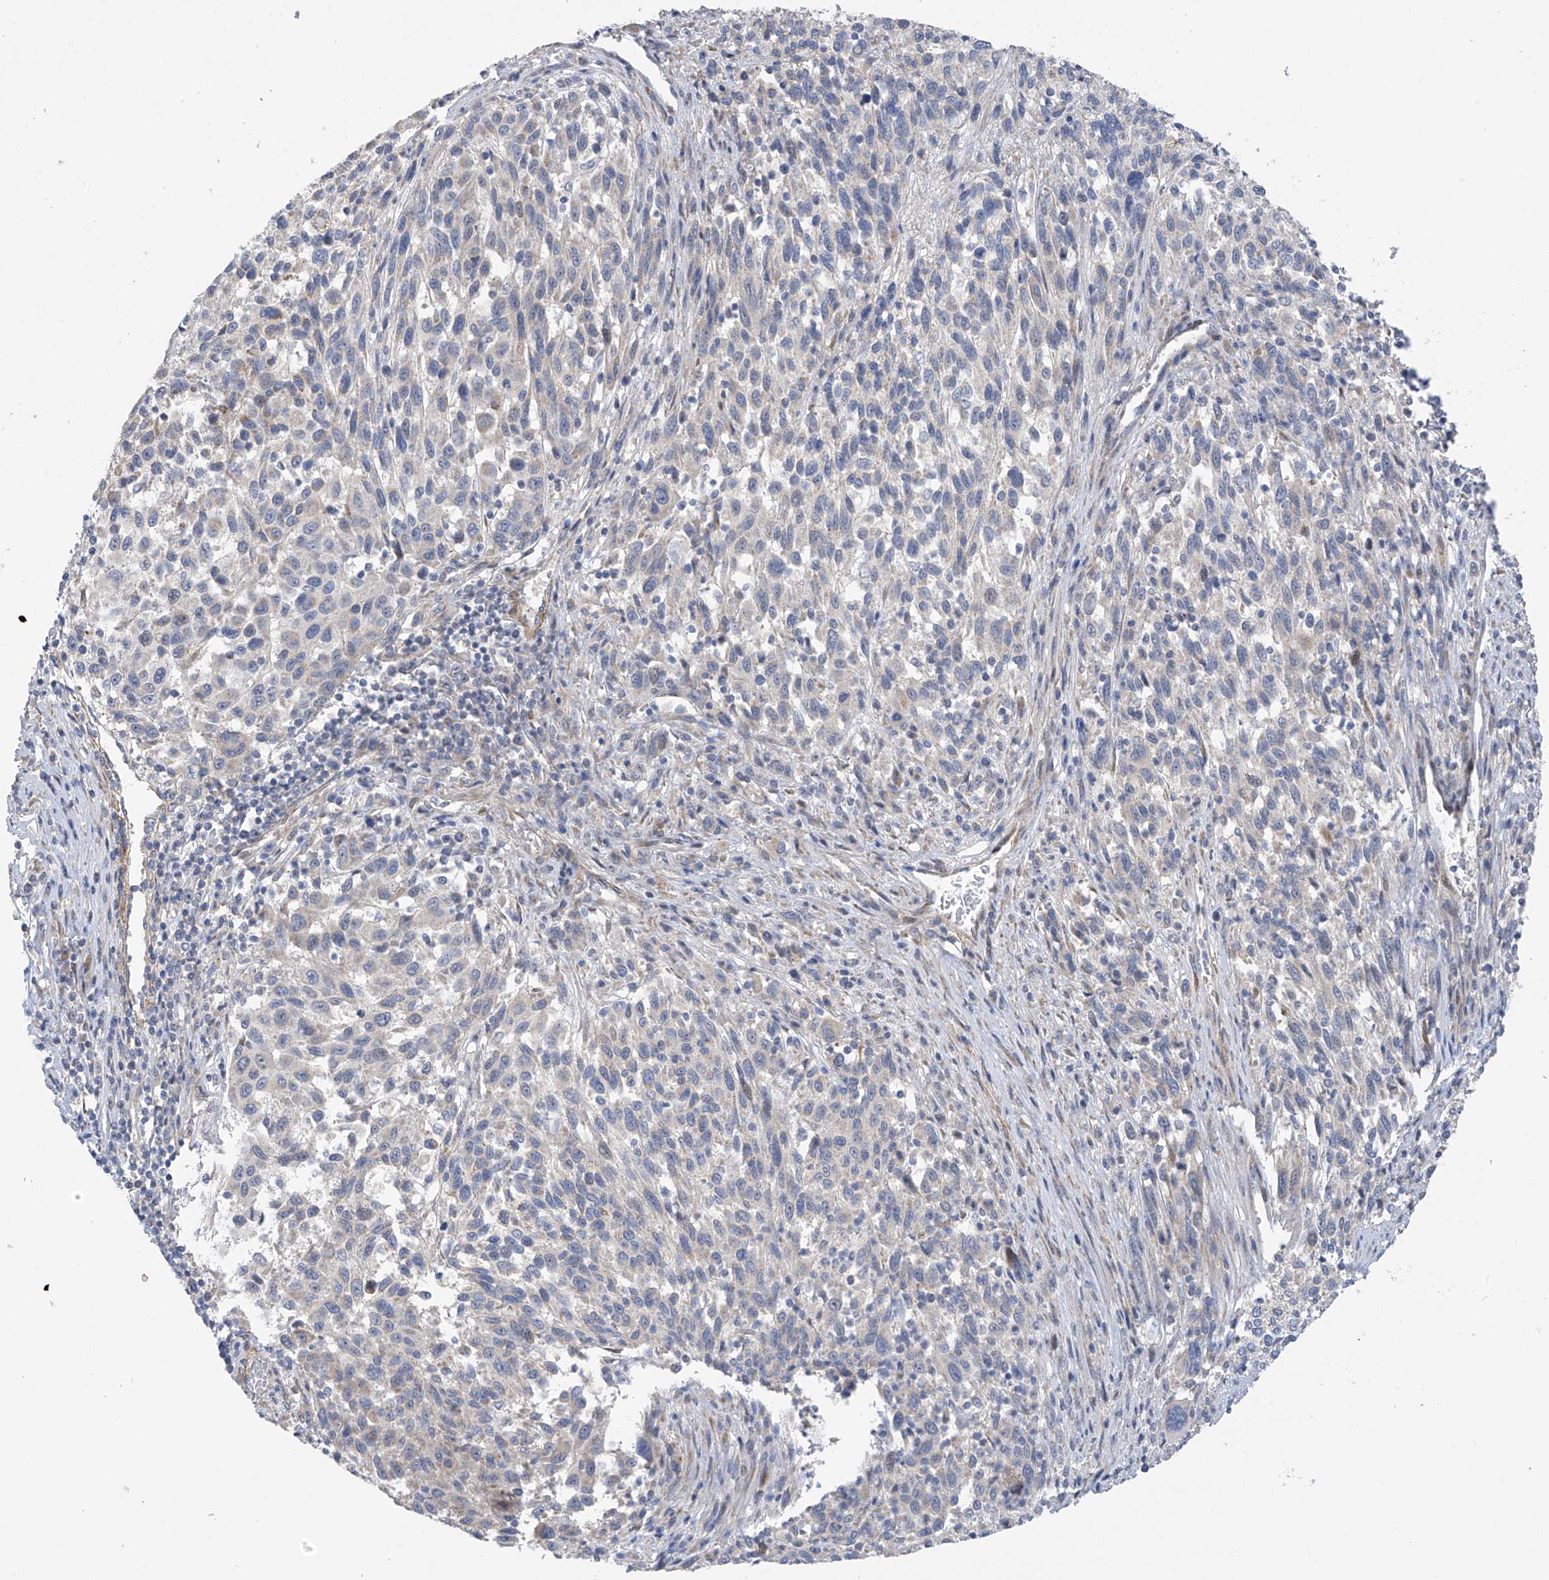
{"staining": {"intensity": "negative", "quantity": "none", "location": "none"}, "tissue": "melanoma", "cell_type": "Tumor cells", "image_type": "cancer", "snomed": [{"axis": "morphology", "description": "Malignant melanoma, Metastatic site"}, {"axis": "topography", "description": "Lymph node"}], "caption": "Immunohistochemical staining of malignant melanoma (metastatic site) displays no significant staining in tumor cells.", "gene": "ZNF641", "patient": {"sex": "male", "age": 61}}